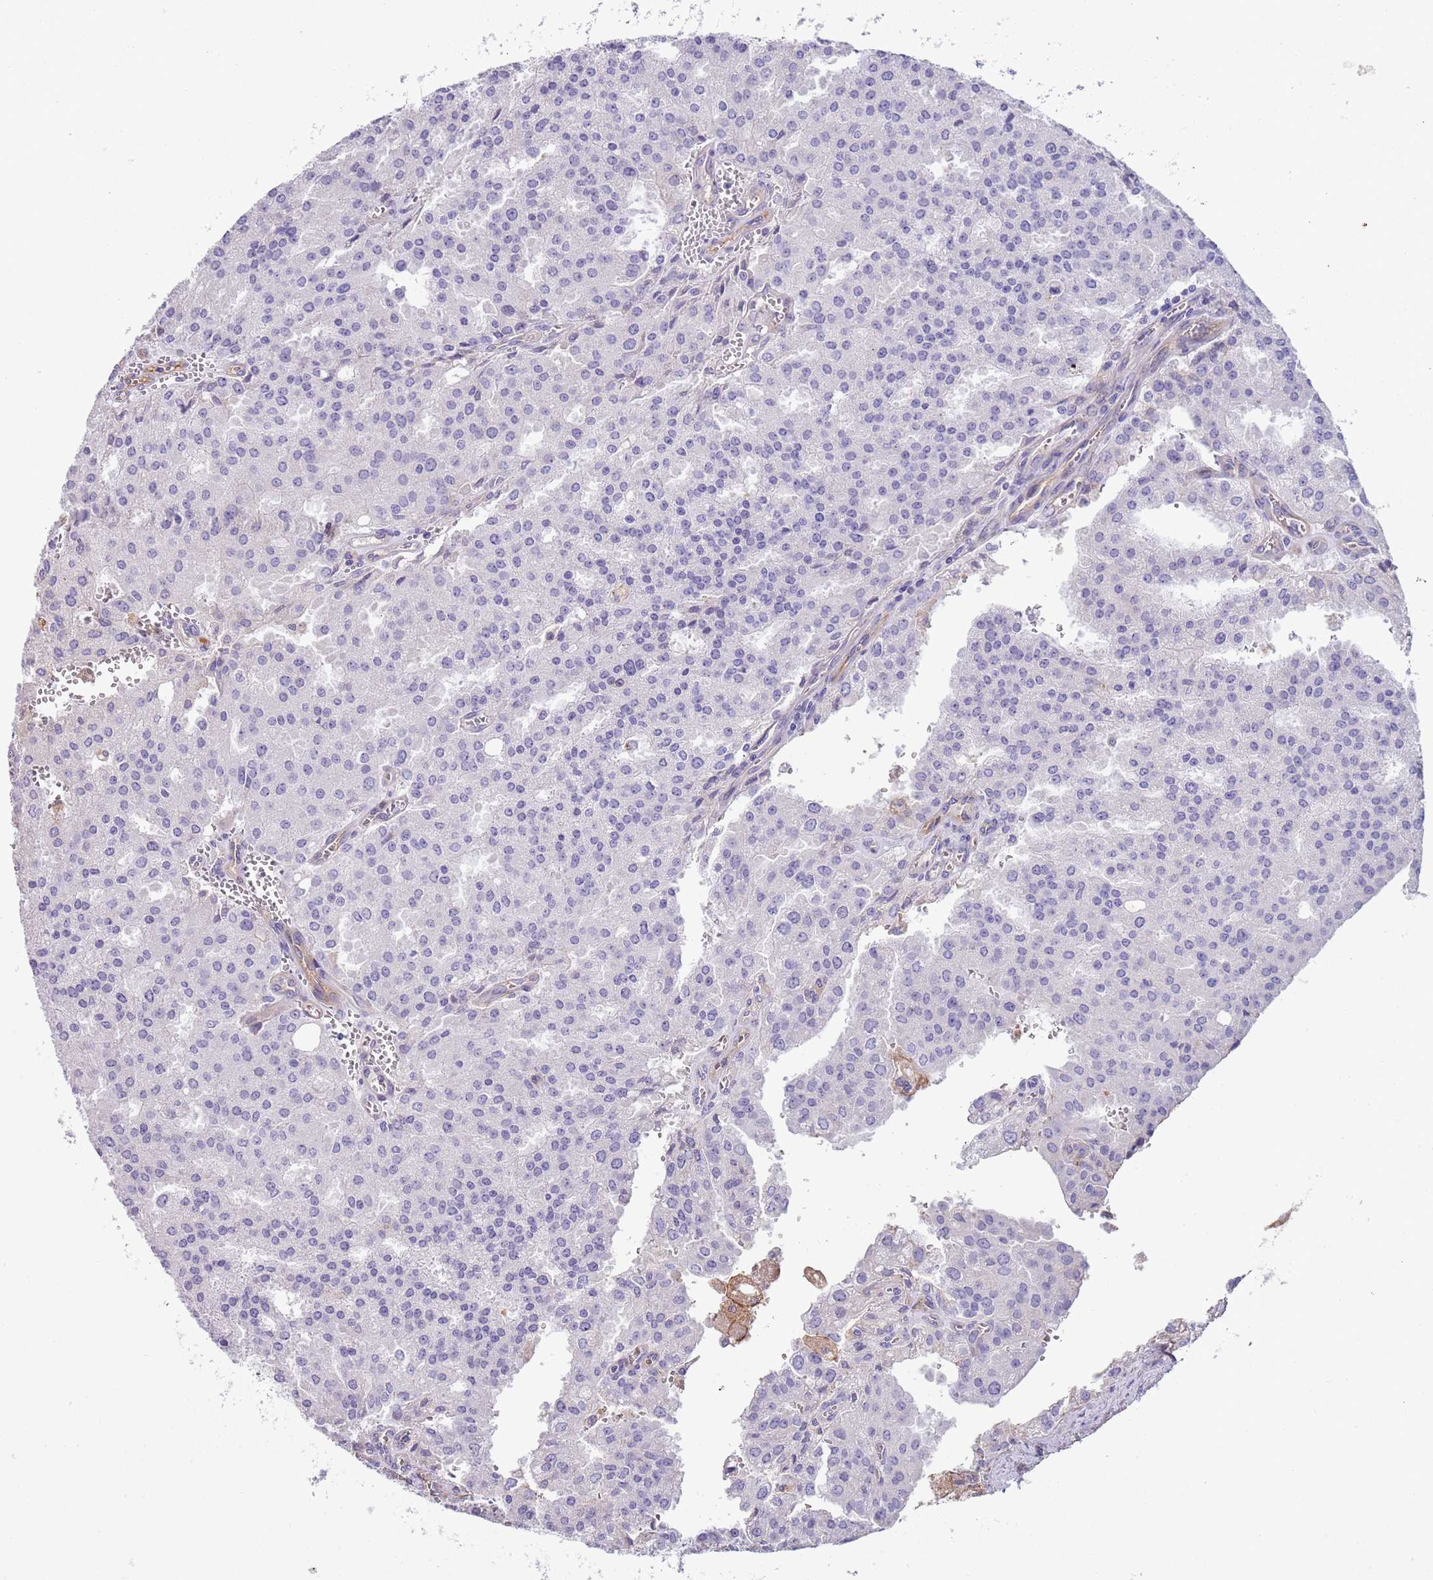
{"staining": {"intensity": "negative", "quantity": "none", "location": "none"}, "tissue": "prostate cancer", "cell_type": "Tumor cells", "image_type": "cancer", "snomed": [{"axis": "morphology", "description": "Adenocarcinoma, High grade"}, {"axis": "topography", "description": "Prostate"}], "caption": "DAB (3,3'-diaminobenzidine) immunohistochemical staining of human prostate cancer (high-grade adenocarcinoma) shows no significant positivity in tumor cells.", "gene": "NBPF3", "patient": {"sex": "male", "age": 68}}